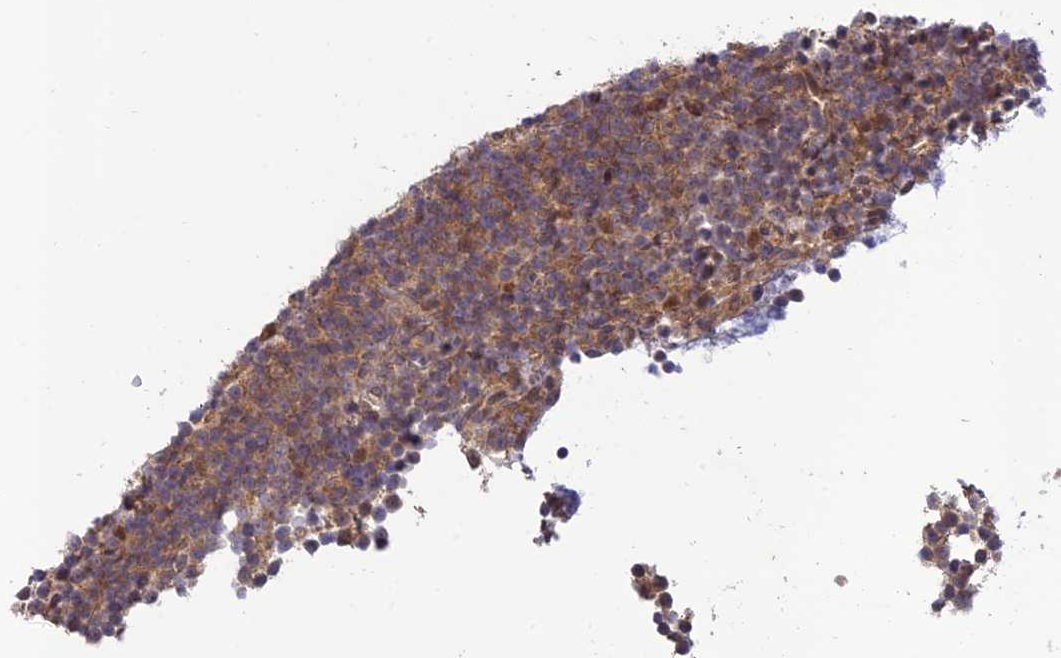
{"staining": {"intensity": "weak", "quantity": "25%-75%", "location": "nuclear"}, "tissue": "lymphoma", "cell_type": "Tumor cells", "image_type": "cancer", "snomed": [{"axis": "morphology", "description": "Malignant lymphoma, non-Hodgkin's type, Low grade"}, {"axis": "topography", "description": "Lymph node"}], "caption": "Protein expression by immunohistochemistry exhibits weak nuclear staining in approximately 25%-75% of tumor cells in low-grade malignant lymphoma, non-Hodgkin's type.", "gene": "REV1", "patient": {"sex": "female", "age": 67}}